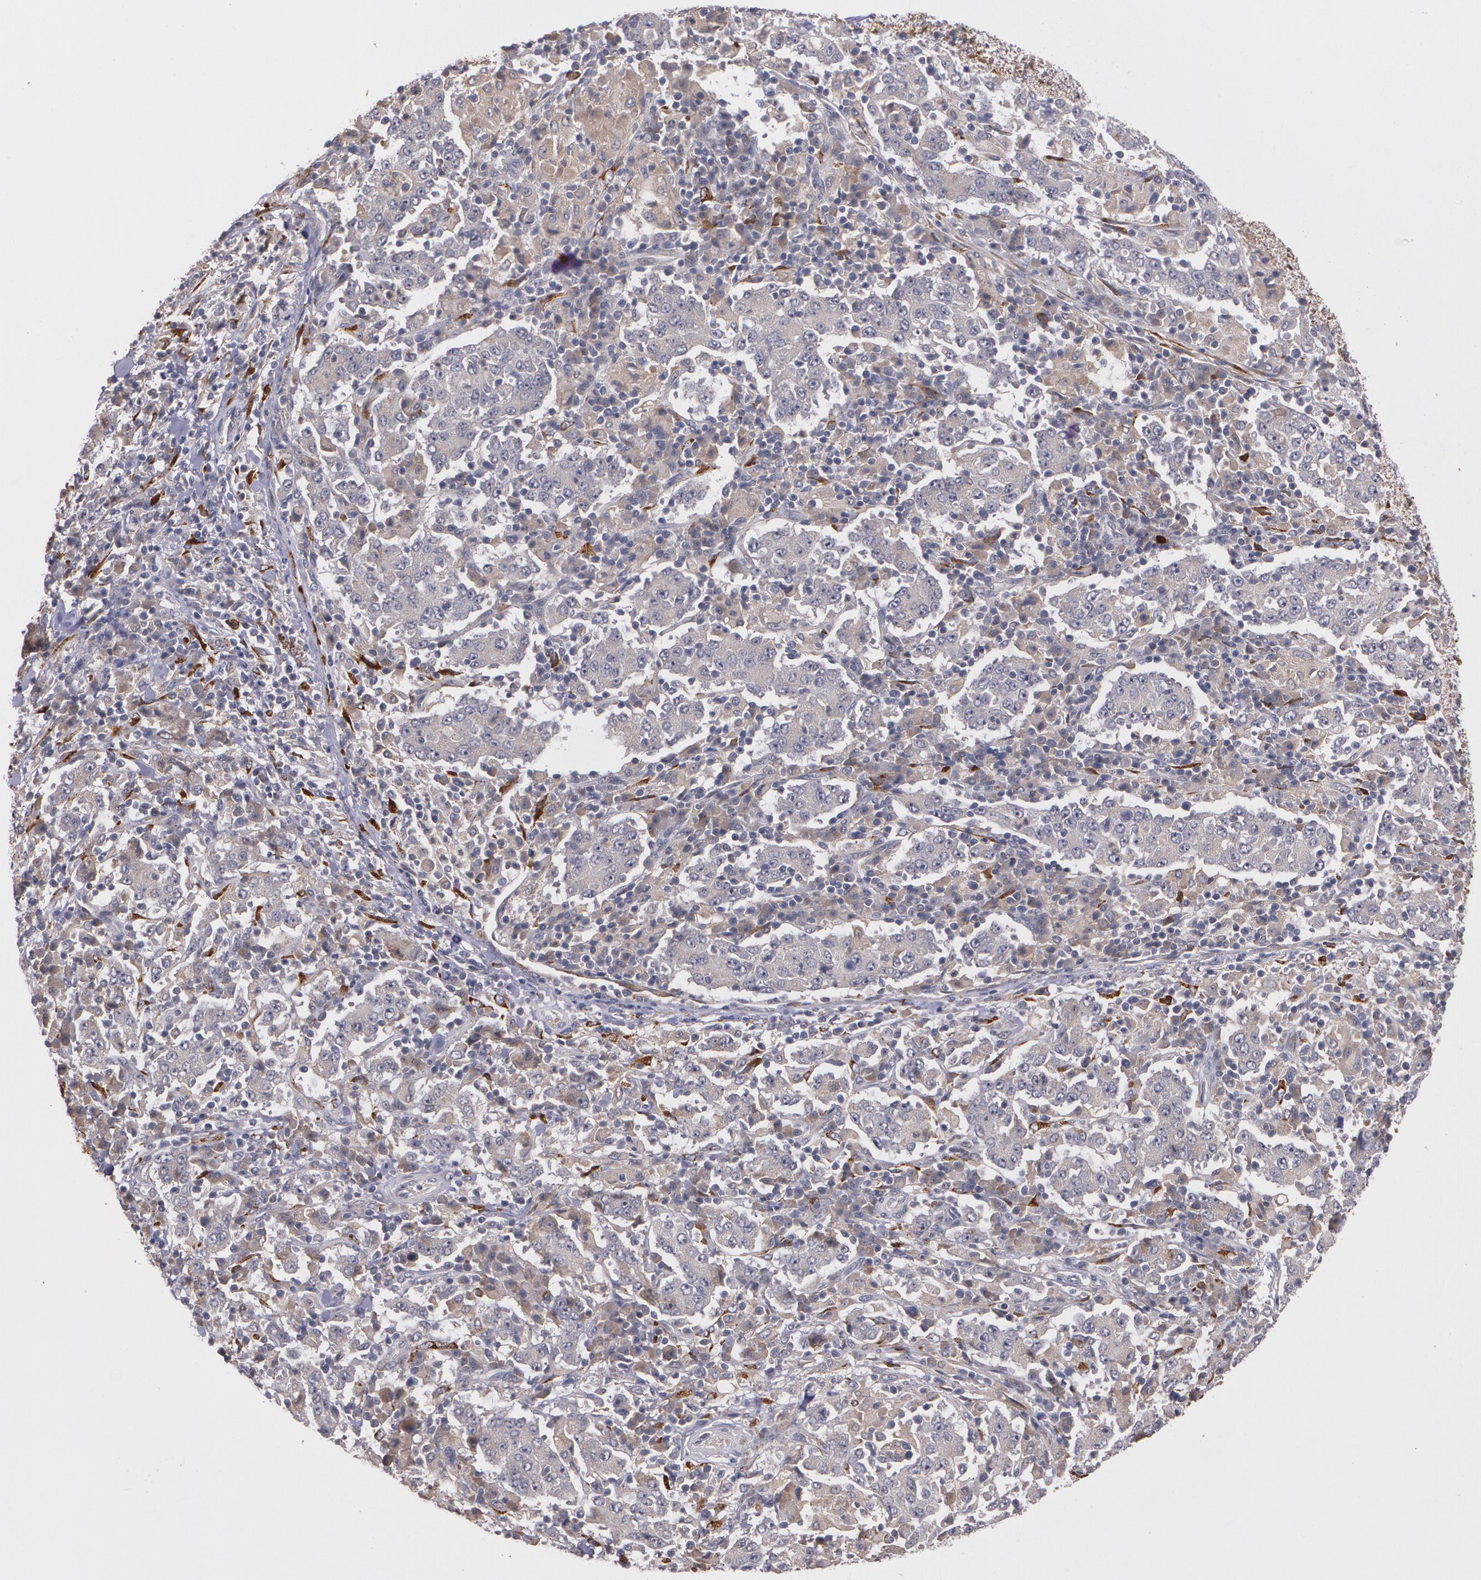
{"staining": {"intensity": "weak", "quantity": "25%-75%", "location": "cytoplasmic/membranous"}, "tissue": "stomach cancer", "cell_type": "Tumor cells", "image_type": "cancer", "snomed": [{"axis": "morphology", "description": "Normal tissue, NOS"}, {"axis": "morphology", "description": "Adenocarcinoma, NOS"}, {"axis": "topography", "description": "Stomach, upper"}, {"axis": "topography", "description": "Stomach"}], "caption": "Stomach cancer (adenocarcinoma) was stained to show a protein in brown. There is low levels of weak cytoplasmic/membranous staining in approximately 25%-75% of tumor cells. (DAB IHC, brown staining for protein, blue staining for nuclei).", "gene": "IFNGR2", "patient": {"sex": "male", "age": 59}}